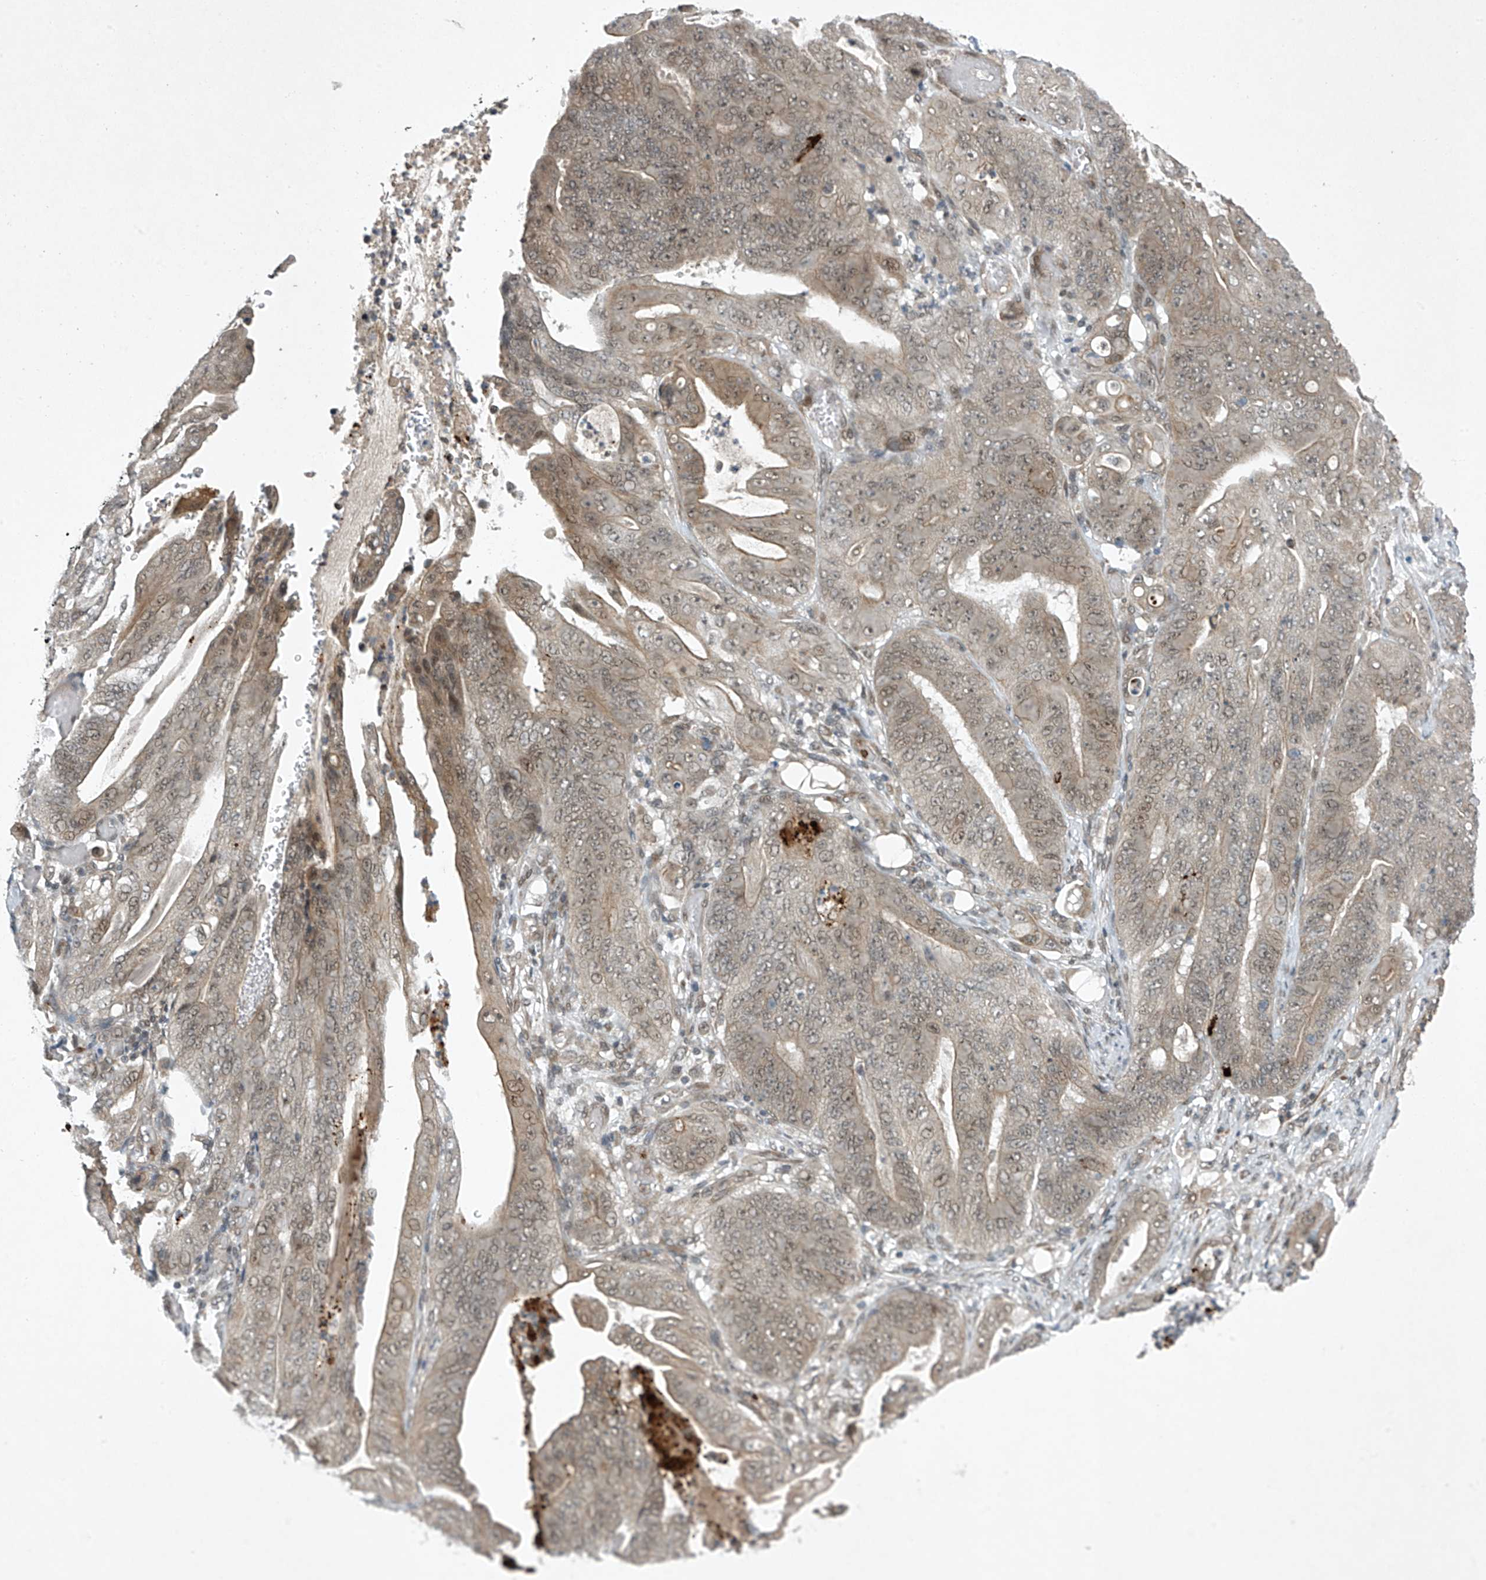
{"staining": {"intensity": "weak", "quantity": "25%-75%", "location": "nuclear"}, "tissue": "stomach cancer", "cell_type": "Tumor cells", "image_type": "cancer", "snomed": [{"axis": "morphology", "description": "Adenocarcinoma, NOS"}, {"axis": "topography", "description": "Stomach"}], "caption": "High-power microscopy captured an IHC image of stomach cancer (adenocarcinoma), revealing weak nuclear staining in about 25%-75% of tumor cells.", "gene": "TAF8", "patient": {"sex": "female", "age": 73}}